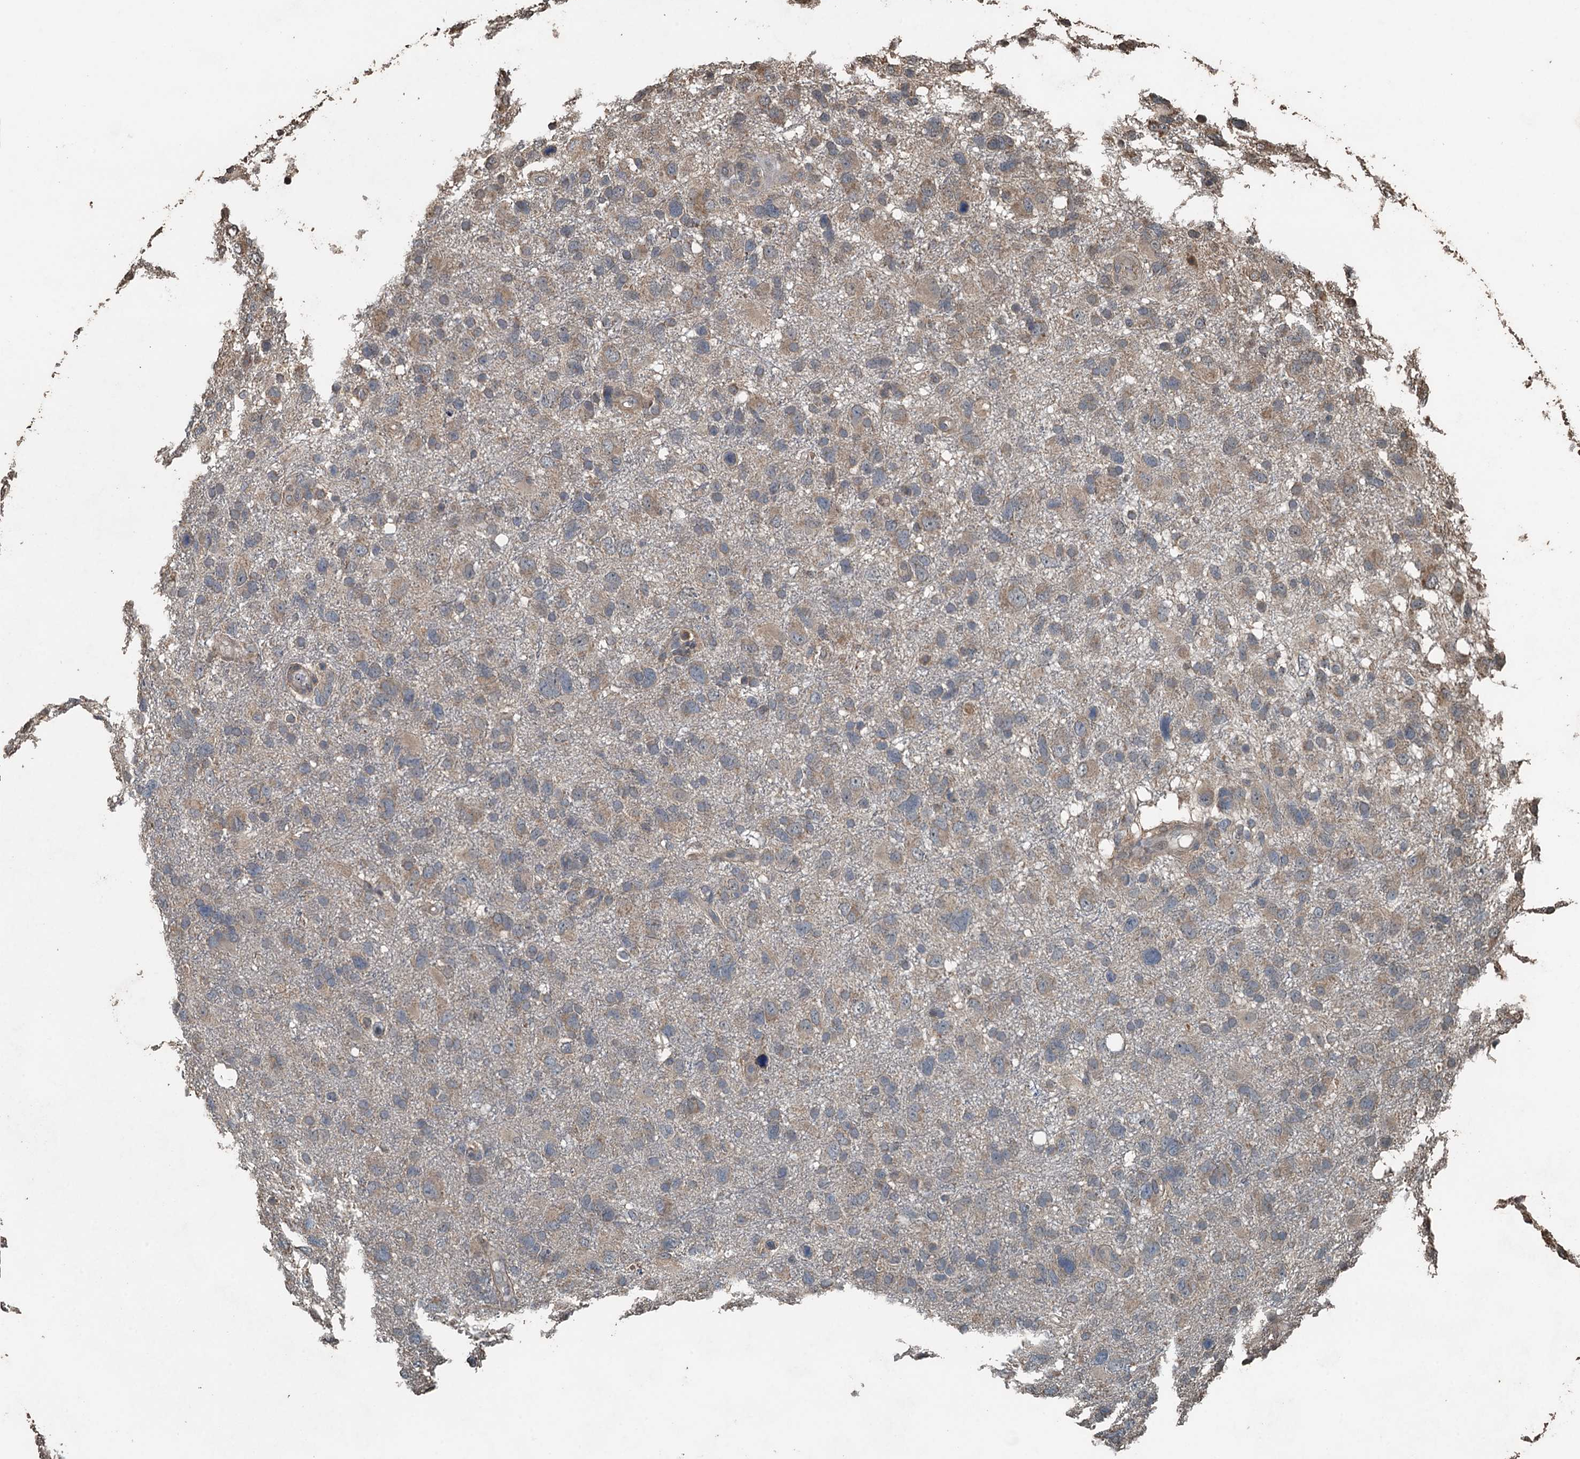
{"staining": {"intensity": "weak", "quantity": "<25%", "location": "cytoplasmic/membranous"}, "tissue": "glioma", "cell_type": "Tumor cells", "image_type": "cancer", "snomed": [{"axis": "morphology", "description": "Glioma, malignant, High grade"}, {"axis": "topography", "description": "Brain"}], "caption": "An IHC histopathology image of malignant high-grade glioma is shown. There is no staining in tumor cells of malignant high-grade glioma.", "gene": "PIGN", "patient": {"sex": "male", "age": 61}}